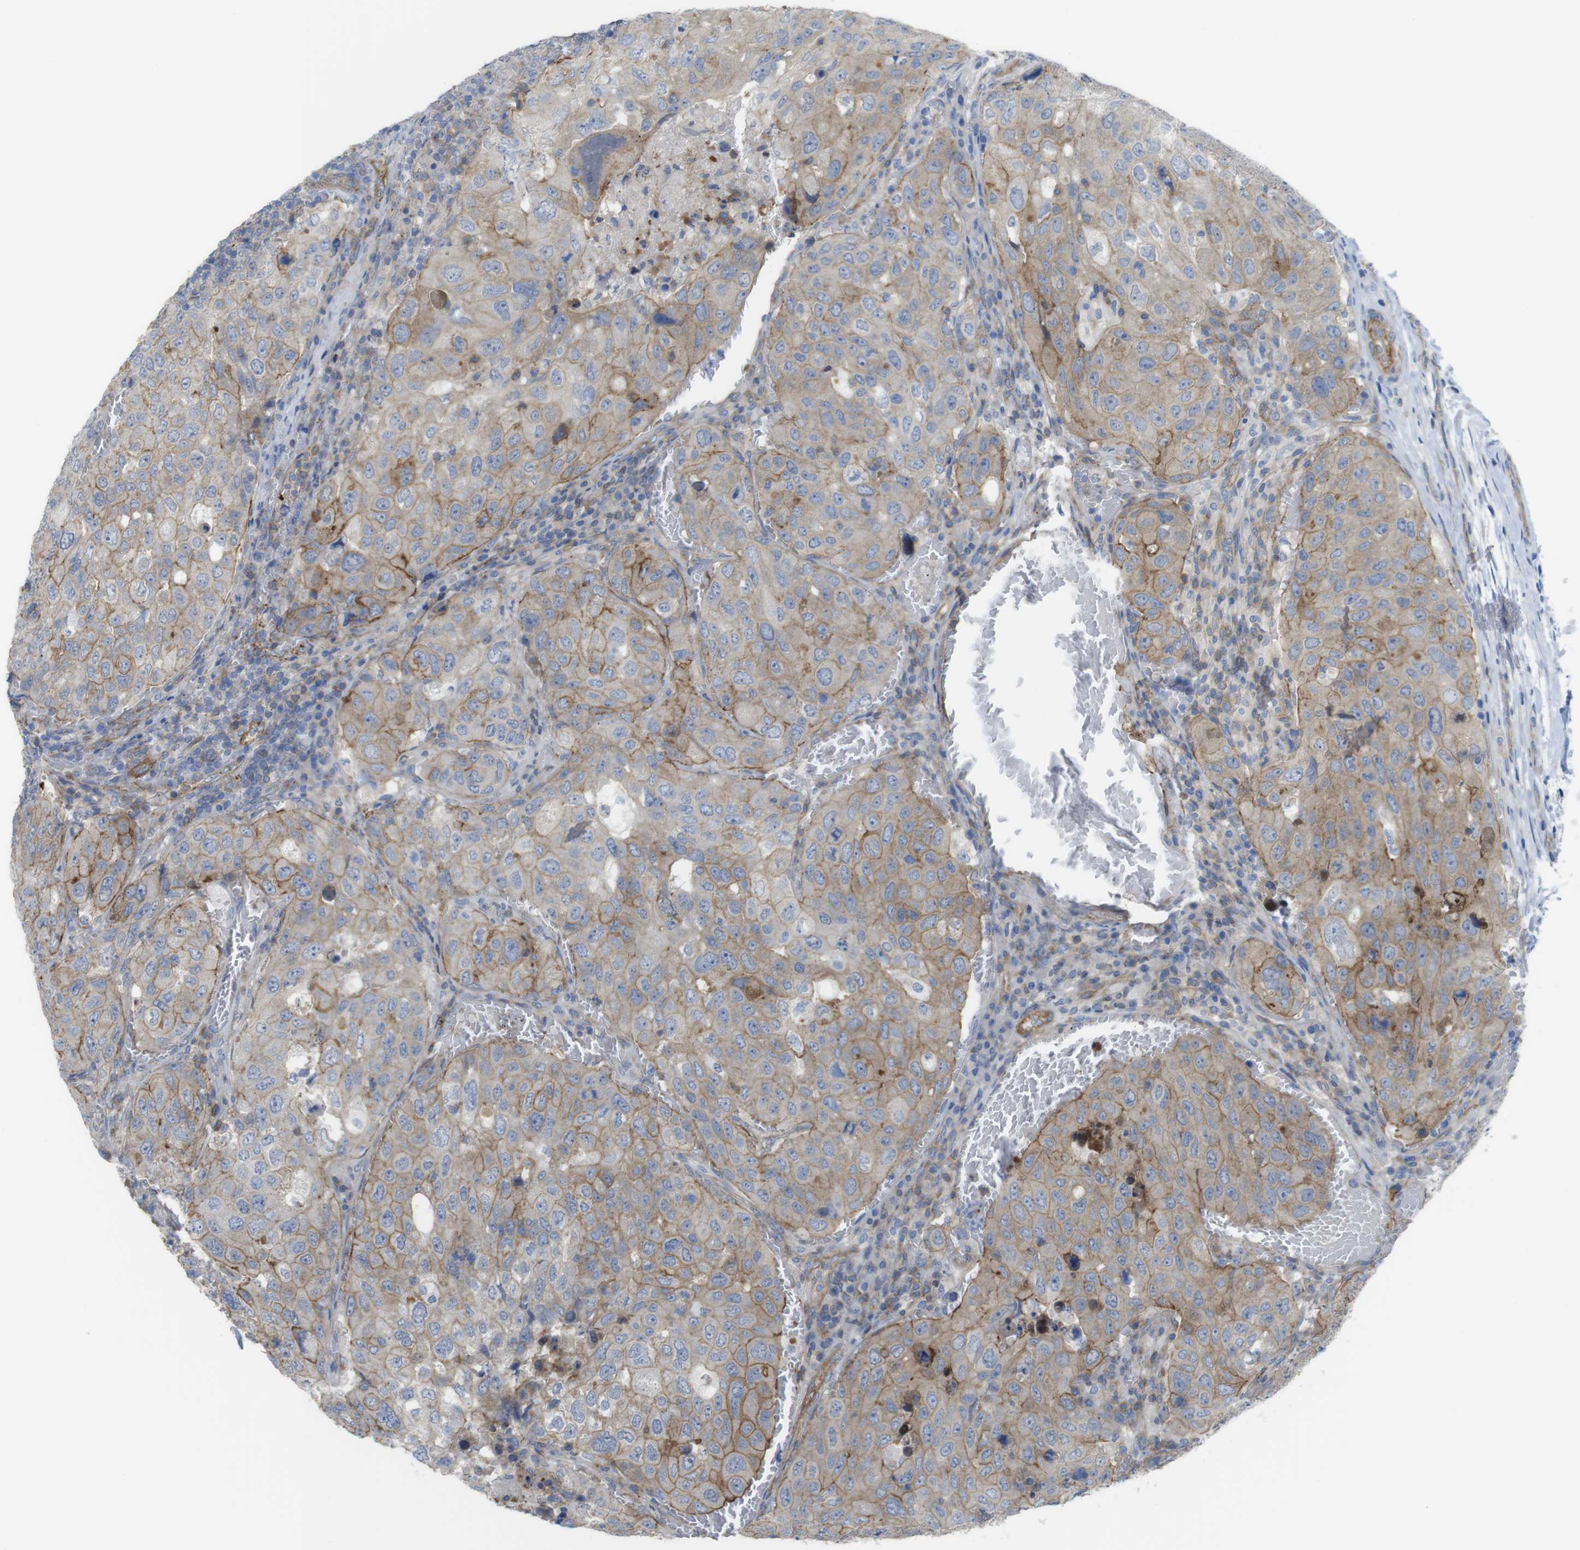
{"staining": {"intensity": "moderate", "quantity": "25%-75%", "location": "cytoplasmic/membranous"}, "tissue": "urothelial cancer", "cell_type": "Tumor cells", "image_type": "cancer", "snomed": [{"axis": "morphology", "description": "Urothelial carcinoma, High grade"}, {"axis": "topography", "description": "Lymph node"}, {"axis": "topography", "description": "Urinary bladder"}], "caption": "Immunohistochemistry (IHC) (DAB) staining of human urothelial carcinoma (high-grade) displays moderate cytoplasmic/membranous protein expression in about 25%-75% of tumor cells.", "gene": "PREX2", "patient": {"sex": "male", "age": 51}}